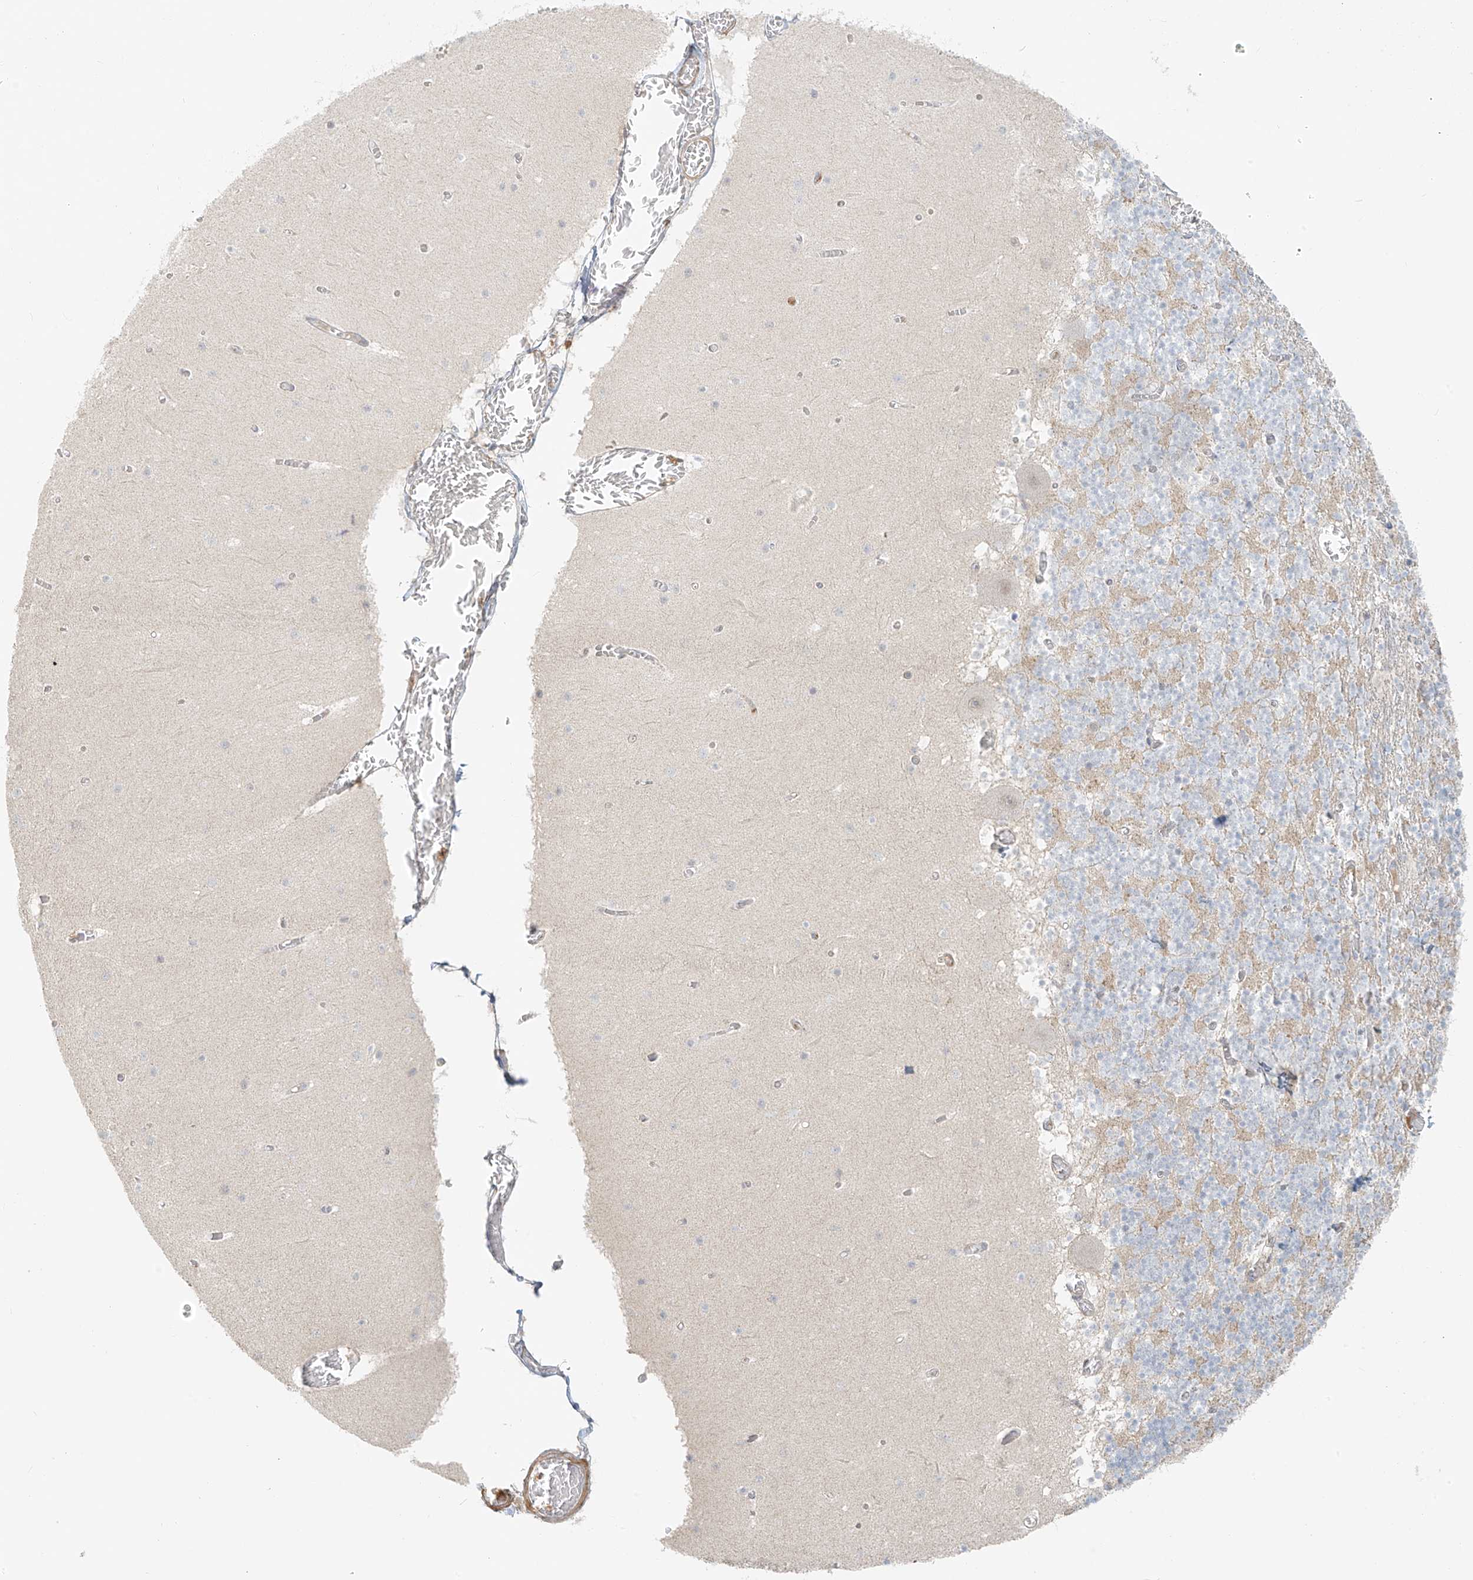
{"staining": {"intensity": "negative", "quantity": "none", "location": "none"}, "tissue": "cerebellum", "cell_type": "Cells in granular layer", "image_type": "normal", "snomed": [{"axis": "morphology", "description": "Normal tissue, NOS"}, {"axis": "topography", "description": "Cerebellum"}], "caption": "Immunohistochemical staining of benign cerebellum reveals no significant expression in cells in granular layer.", "gene": "ABCD1", "patient": {"sex": "female", "age": 28}}